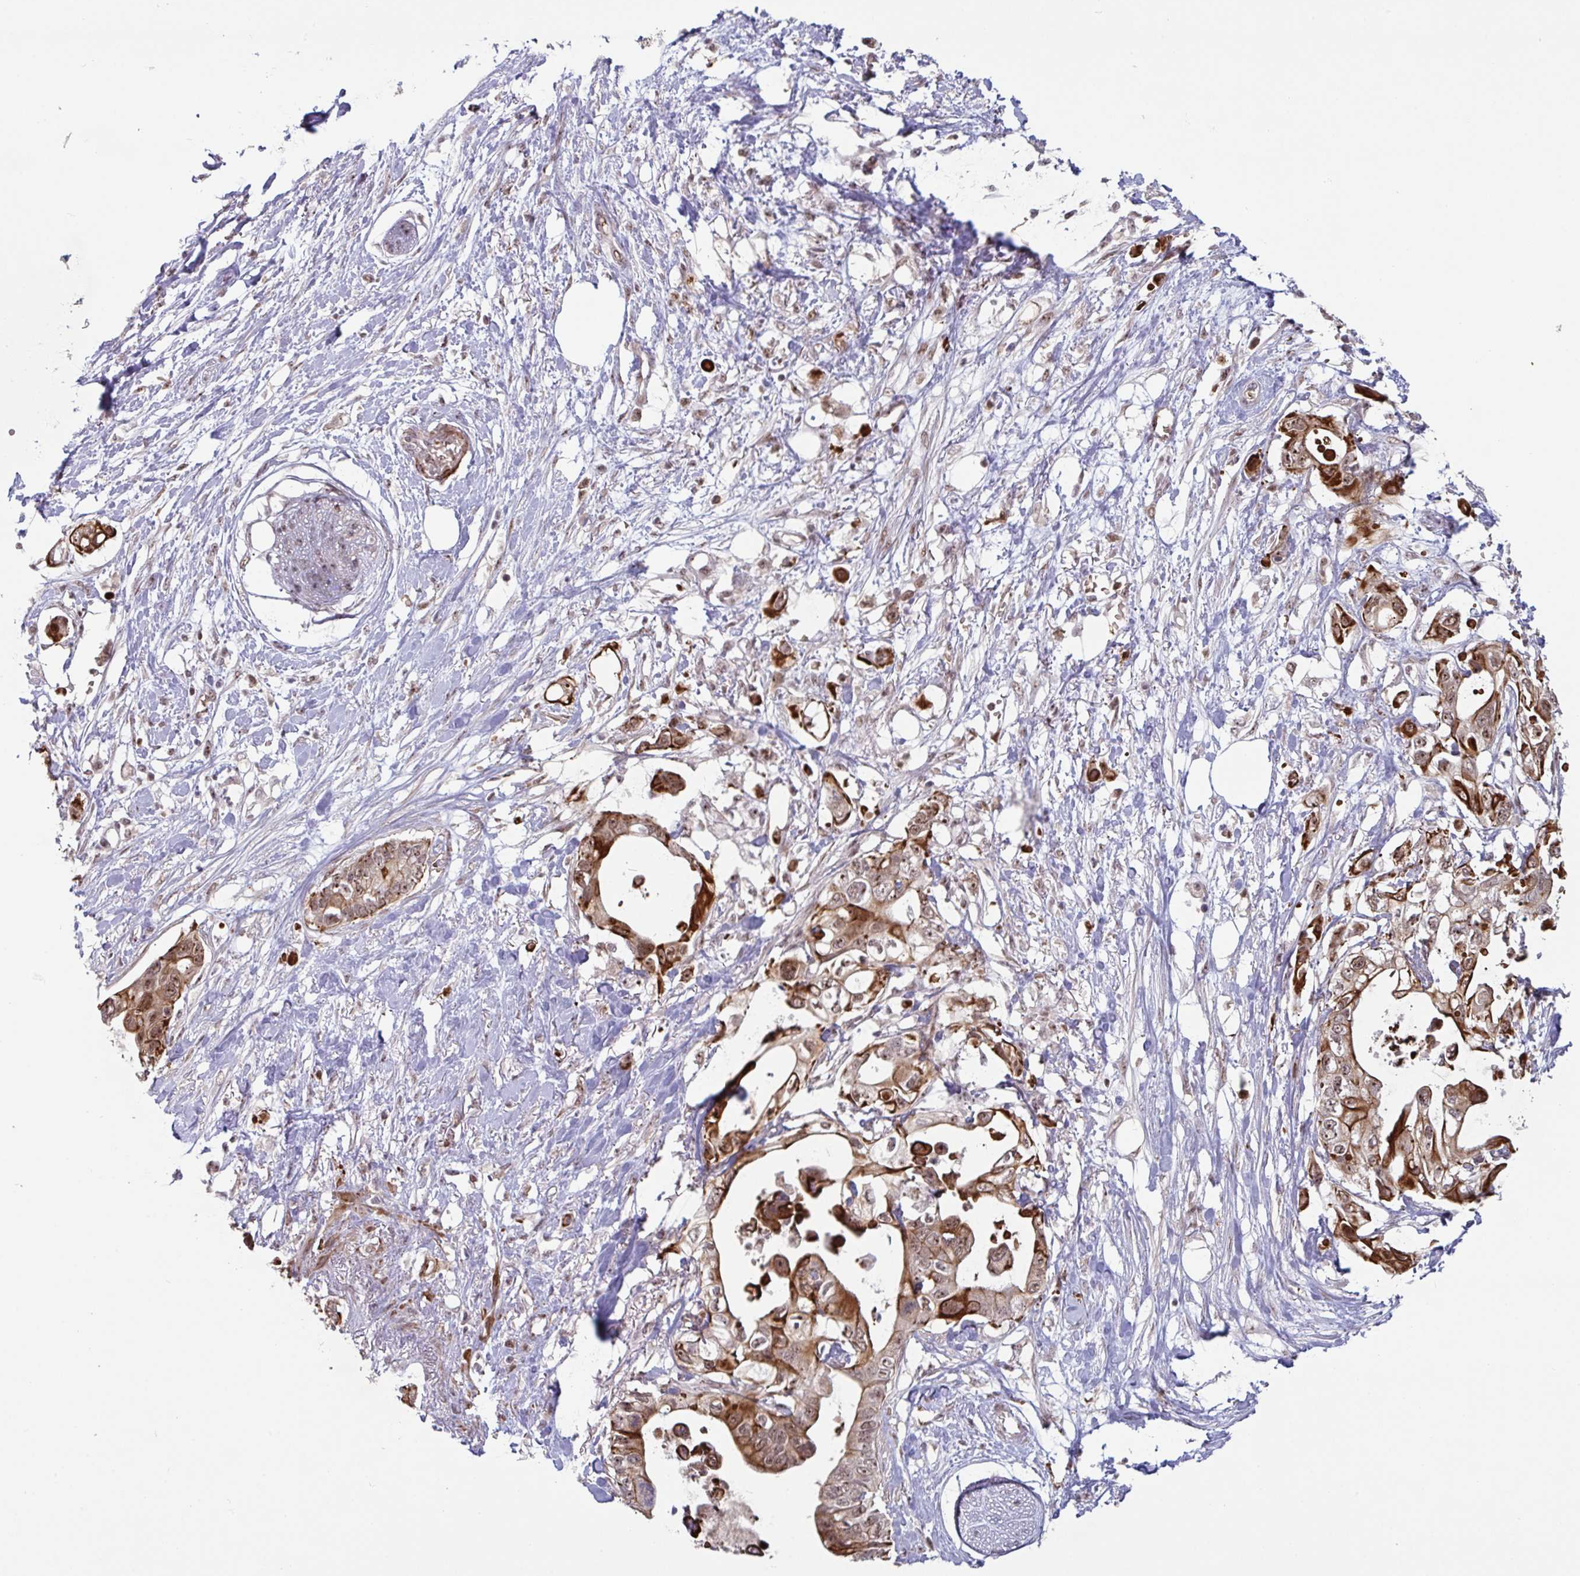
{"staining": {"intensity": "strong", "quantity": ">75%", "location": "cytoplasmic/membranous,nuclear"}, "tissue": "pancreatic cancer", "cell_type": "Tumor cells", "image_type": "cancer", "snomed": [{"axis": "morphology", "description": "Adenocarcinoma, NOS"}, {"axis": "topography", "description": "Pancreas"}], "caption": "Immunohistochemical staining of human pancreatic adenocarcinoma exhibits high levels of strong cytoplasmic/membranous and nuclear protein expression in about >75% of tumor cells.", "gene": "NLRP13", "patient": {"sex": "female", "age": 63}}